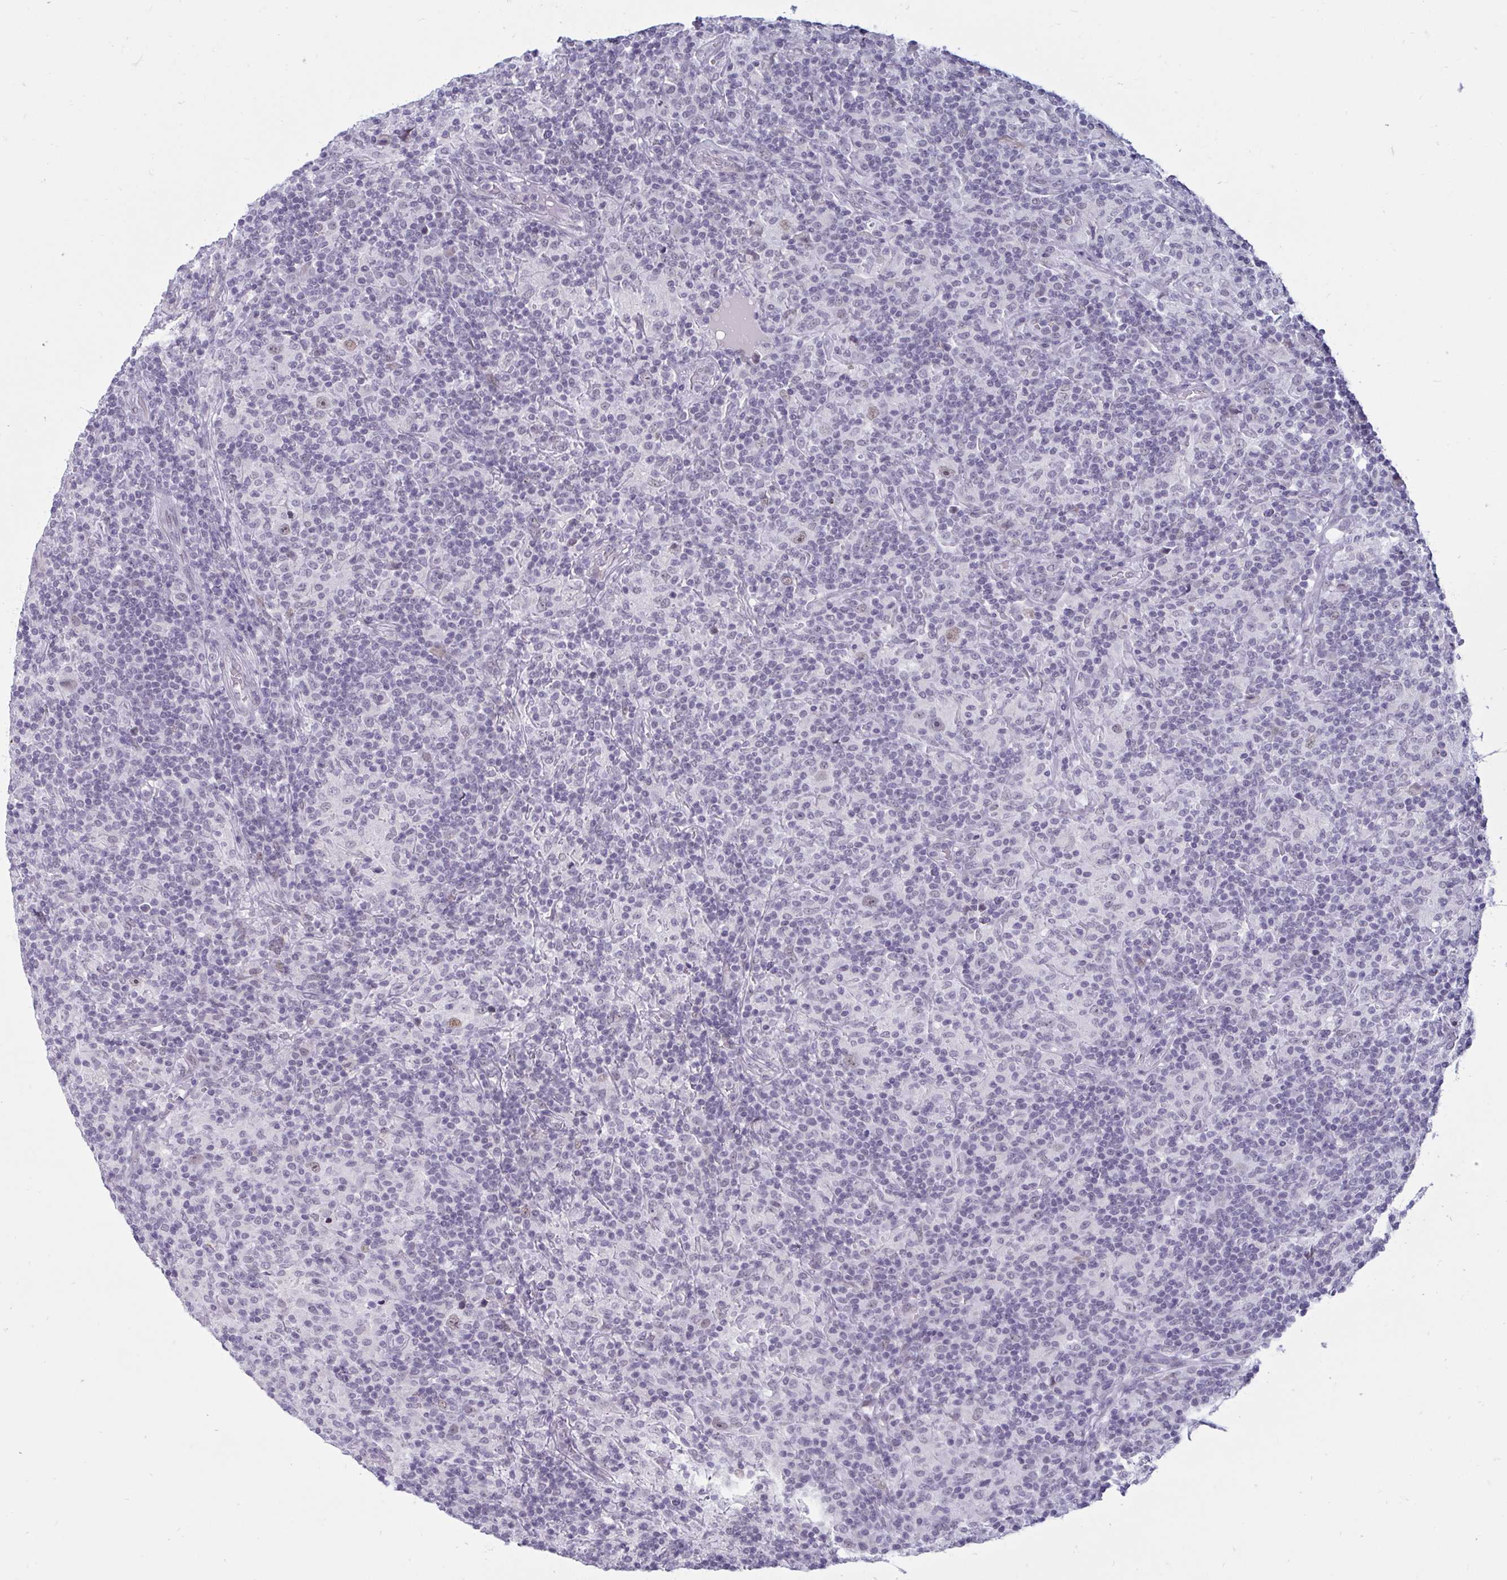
{"staining": {"intensity": "weak", "quantity": "<25%", "location": "nuclear"}, "tissue": "lymphoma", "cell_type": "Tumor cells", "image_type": "cancer", "snomed": [{"axis": "morphology", "description": "Hodgkin's disease, NOS"}, {"axis": "topography", "description": "Lymph node"}], "caption": "Immunohistochemistry photomicrograph of neoplastic tissue: human lymphoma stained with DAB displays no significant protein expression in tumor cells.", "gene": "MSMB", "patient": {"sex": "male", "age": 70}}